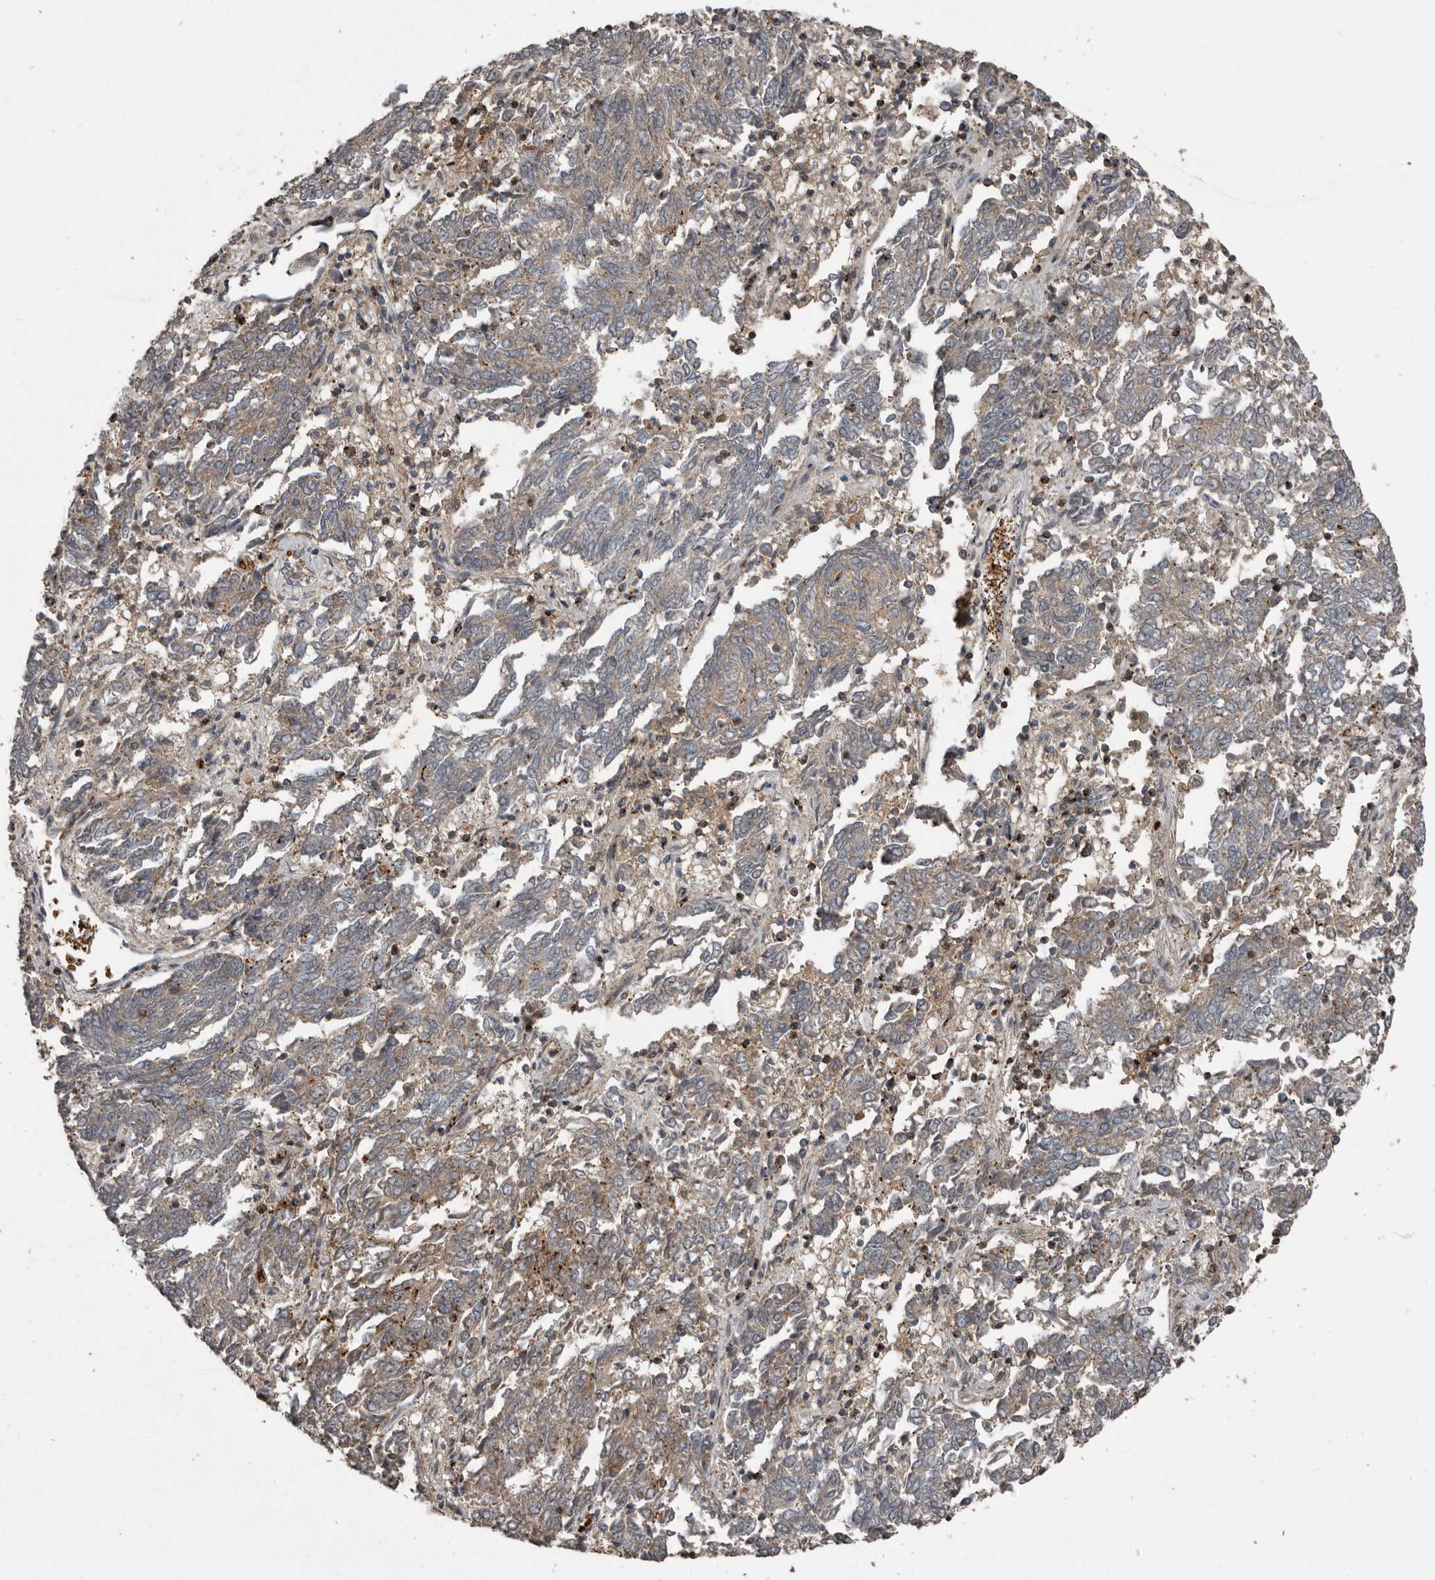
{"staining": {"intensity": "moderate", "quantity": "<25%", "location": "cytoplasmic/membranous"}, "tissue": "endometrial cancer", "cell_type": "Tumor cells", "image_type": "cancer", "snomed": [{"axis": "morphology", "description": "Adenocarcinoma, NOS"}, {"axis": "topography", "description": "Endometrium"}], "caption": "Endometrial cancer was stained to show a protein in brown. There is low levels of moderate cytoplasmic/membranous expression in about <25% of tumor cells.", "gene": "FBXO31", "patient": {"sex": "female", "age": 80}}